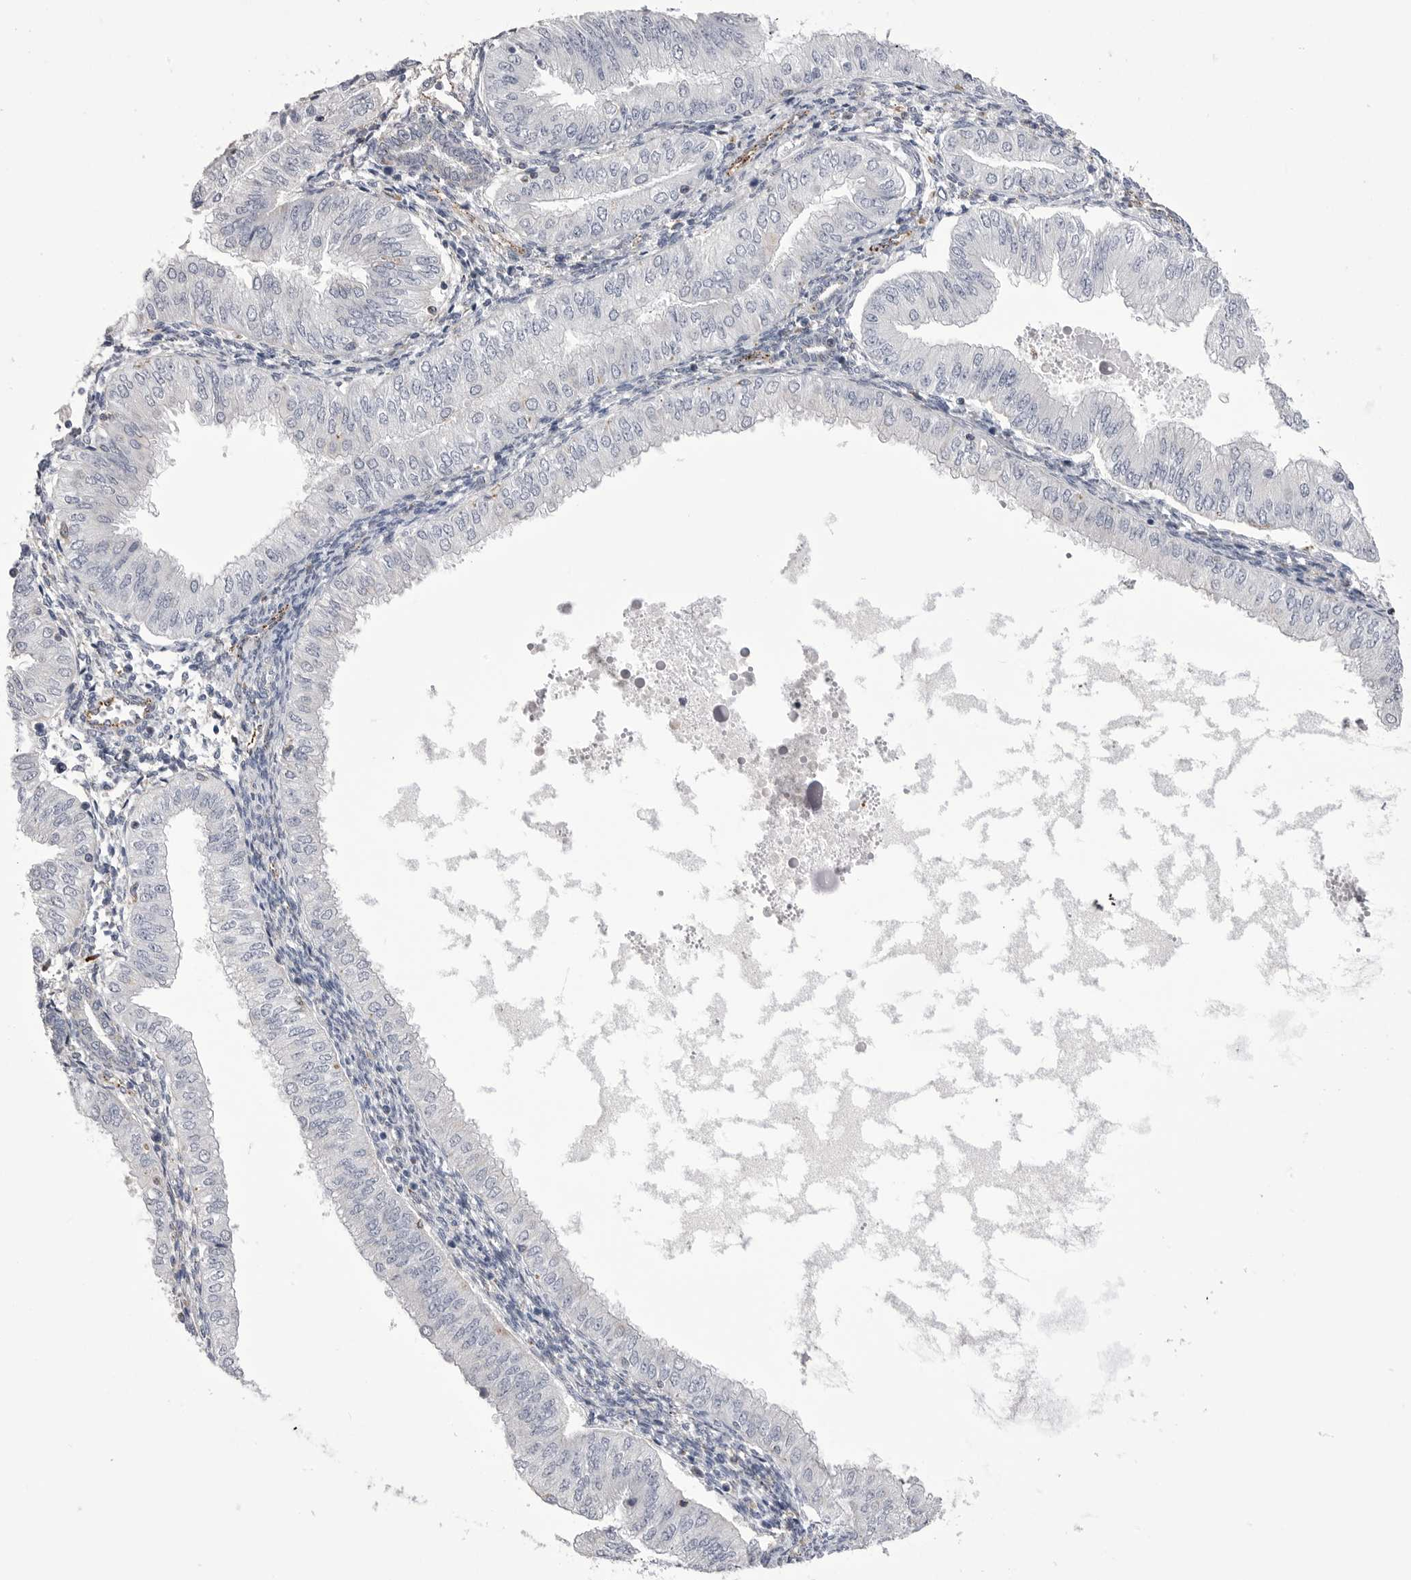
{"staining": {"intensity": "negative", "quantity": "none", "location": "none"}, "tissue": "endometrial cancer", "cell_type": "Tumor cells", "image_type": "cancer", "snomed": [{"axis": "morphology", "description": "Normal tissue, NOS"}, {"axis": "morphology", "description": "Adenocarcinoma, NOS"}, {"axis": "topography", "description": "Endometrium"}], "caption": "The histopathology image shows no significant positivity in tumor cells of endometrial adenocarcinoma.", "gene": "PSPN", "patient": {"sex": "female", "age": 53}}